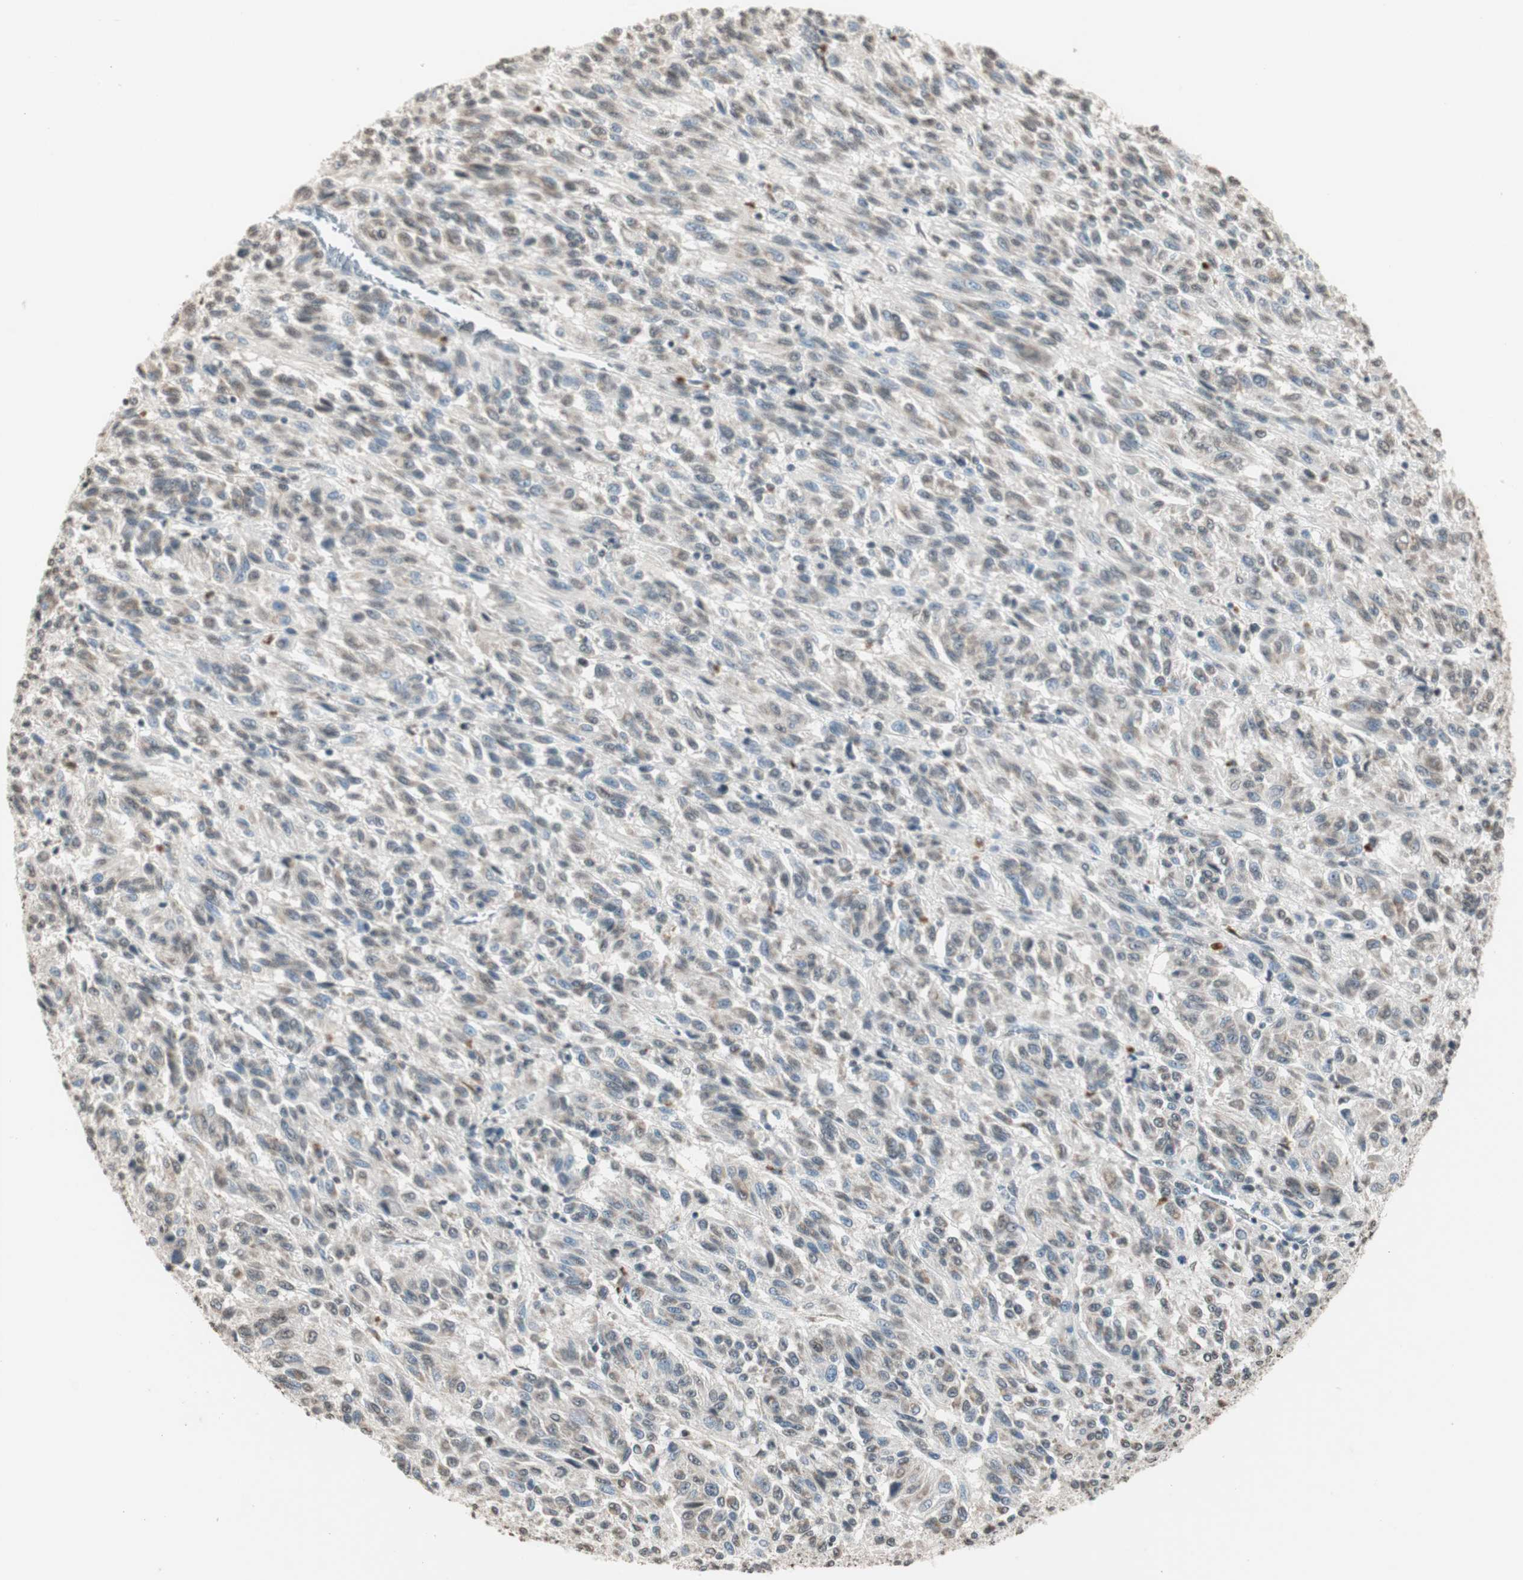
{"staining": {"intensity": "weak", "quantity": "25%-75%", "location": "cytoplasmic/membranous"}, "tissue": "melanoma", "cell_type": "Tumor cells", "image_type": "cancer", "snomed": [{"axis": "morphology", "description": "Malignant melanoma, Metastatic site"}, {"axis": "topography", "description": "Lung"}], "caption": "Protein expression analysis of human malignant melanoma (metastatic site) reveals weak cytoplasmic/membranous expression in approximately 25%-75% of tumor cells.", "gene": "PRELID1", "patient": {"sex": "male", "age": 64}}